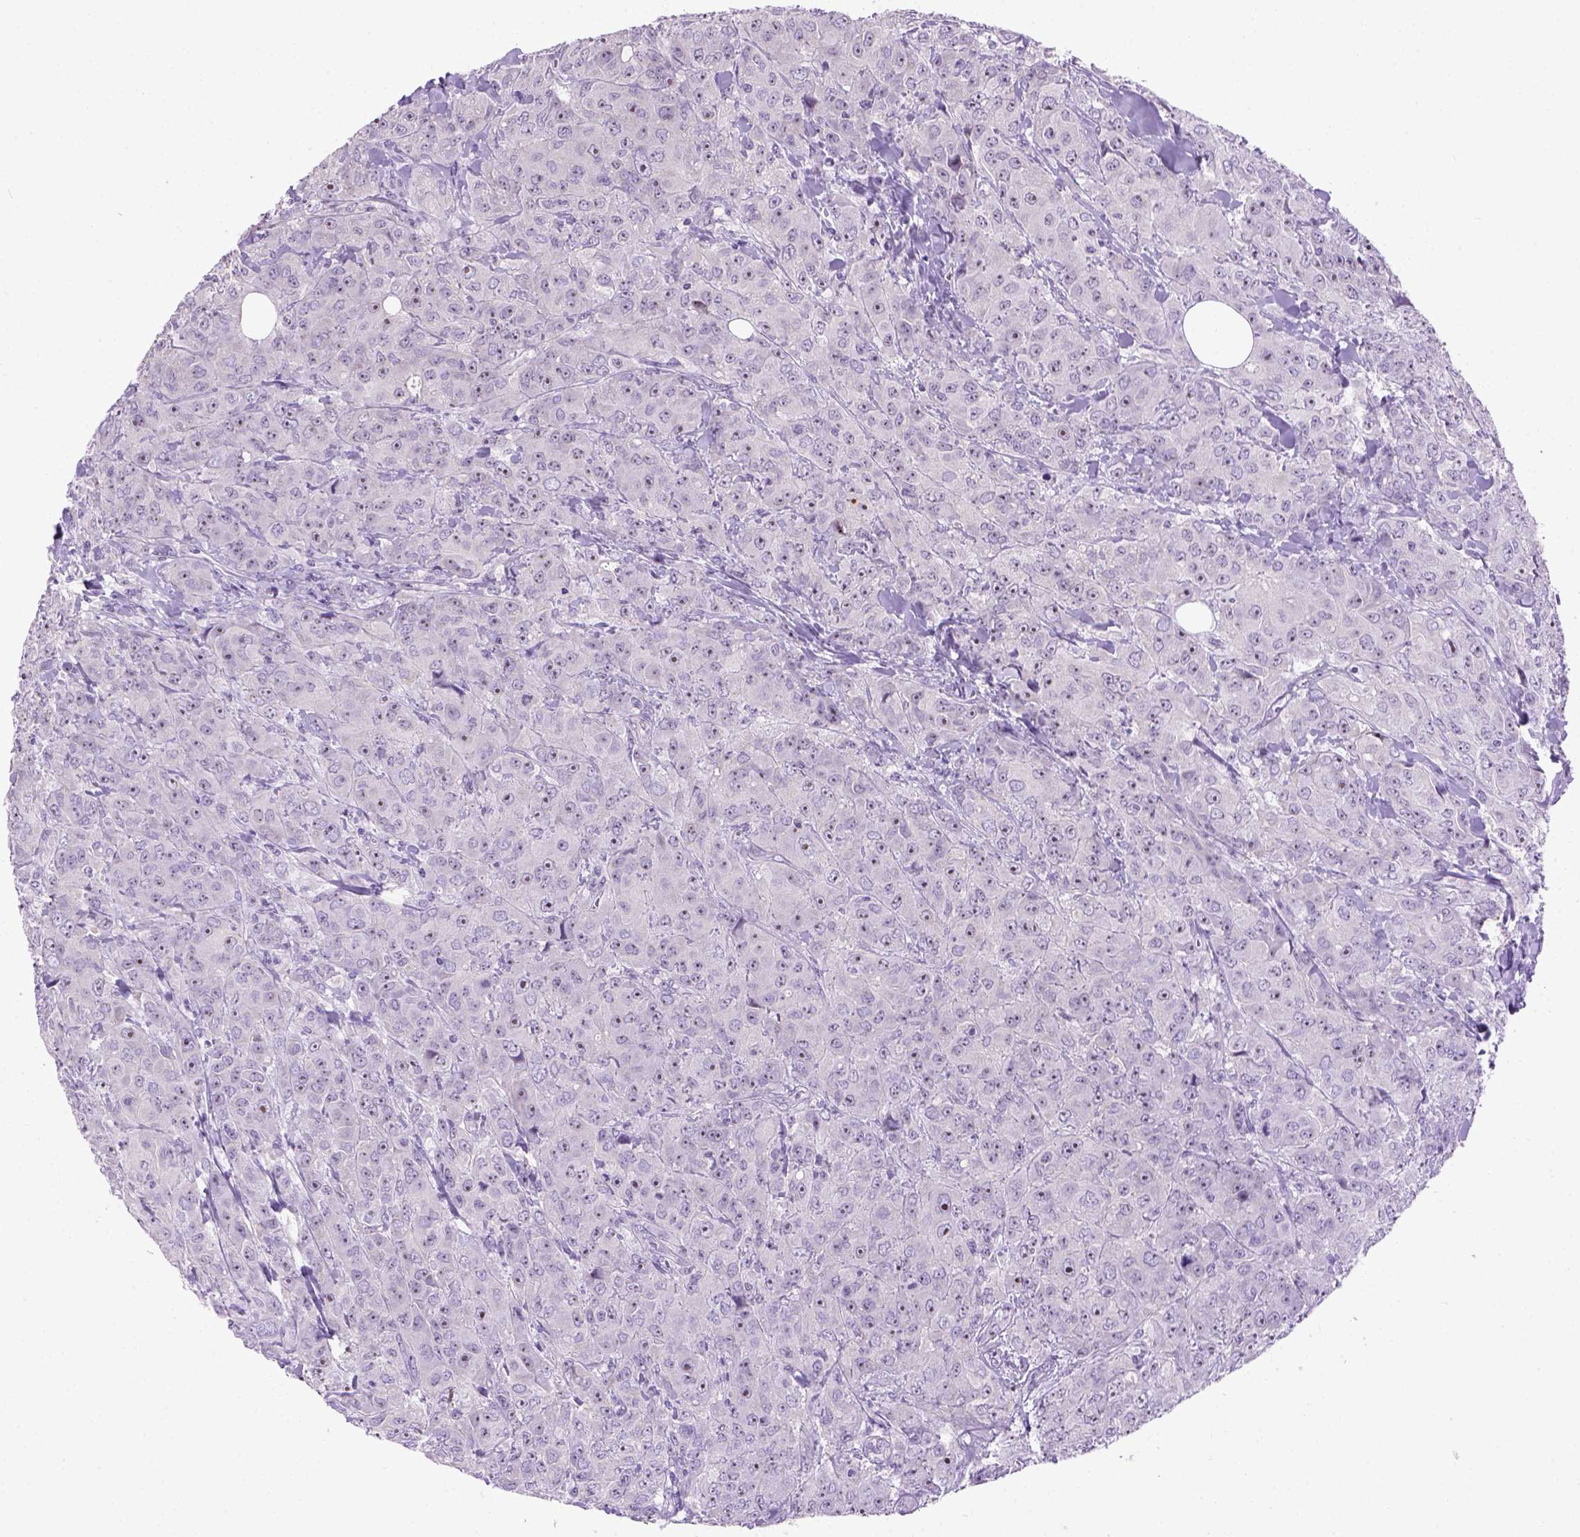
{"staining": {"intensity": "moderate", "quantity": "25%-75%", "location": "nuclear"}, "tissue": "breast cancer", "cell_type": "Tumor cells", "image_type": "cancer", "snomed": [{"axis": "morphology", "description": "Duct carcinoma"}, {"axis": "topography", "description": "Breast"}], "caption": "Immunohistochemistry micrograph of breast cancer (infiltrating ductal carcinoma) stained for a protein (brown), which reveals medium levels of moderate nuclear expression in about 25%-75% of tumor cells.", "gene": "UTP4", "patient": {"sex": "female", "age": 43}}